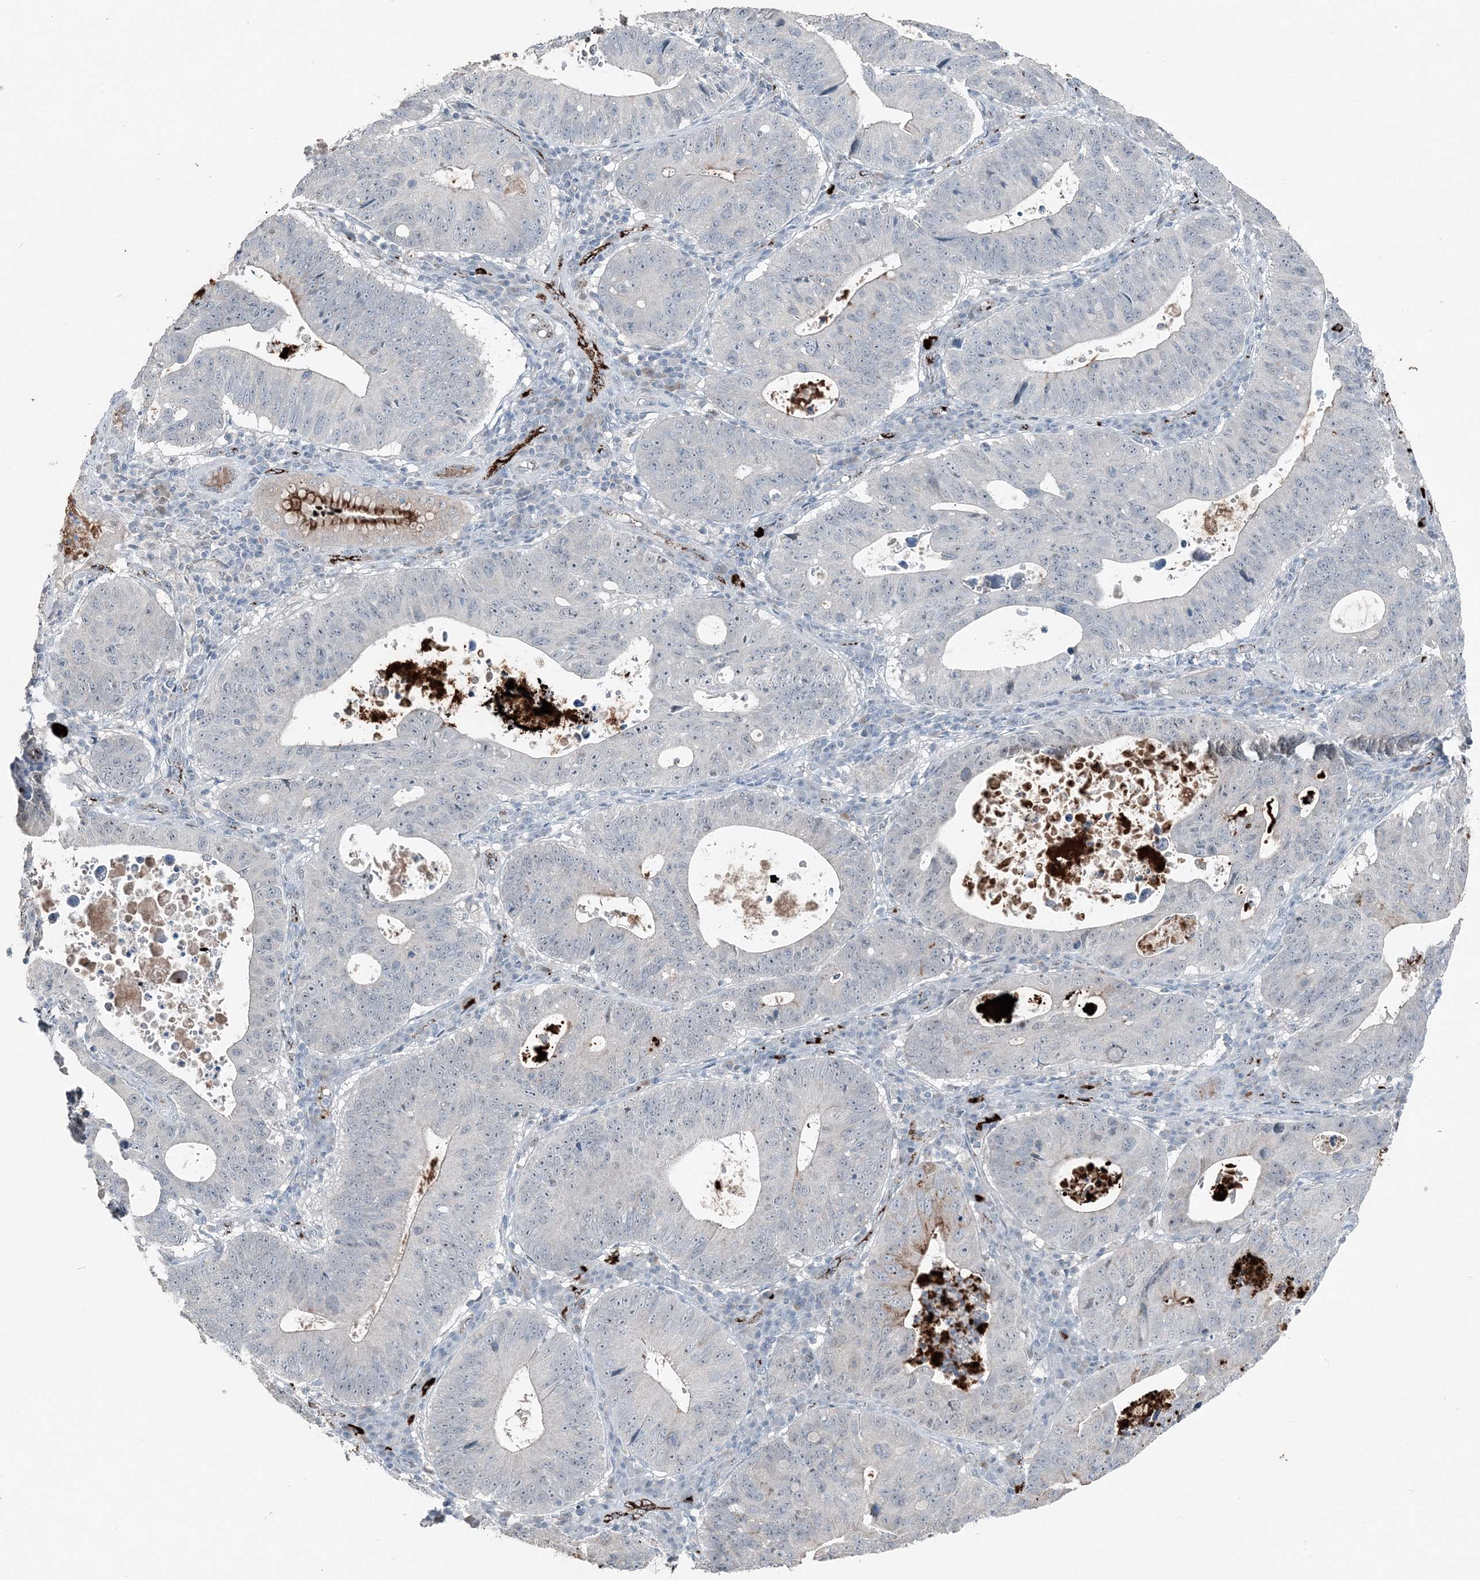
{"staining": {"intensity": "negative", "quantity": "none", "location": "none"}, "tissue": "stomach cancer", "cell_type": "Tumor cells", "image_type": "cancer", "snomed": [{"axis": "morphology", "description": "Adenocarcinoma, NOS"}, {"axis": "topography", "description": "Stomach"}], "caption": "The immunohistochemistry image has no significant expression in tumor cells of stomach cancer tissue.", "gene": "ELOVL7", "patient": {"sex": "male", "age": 59}}